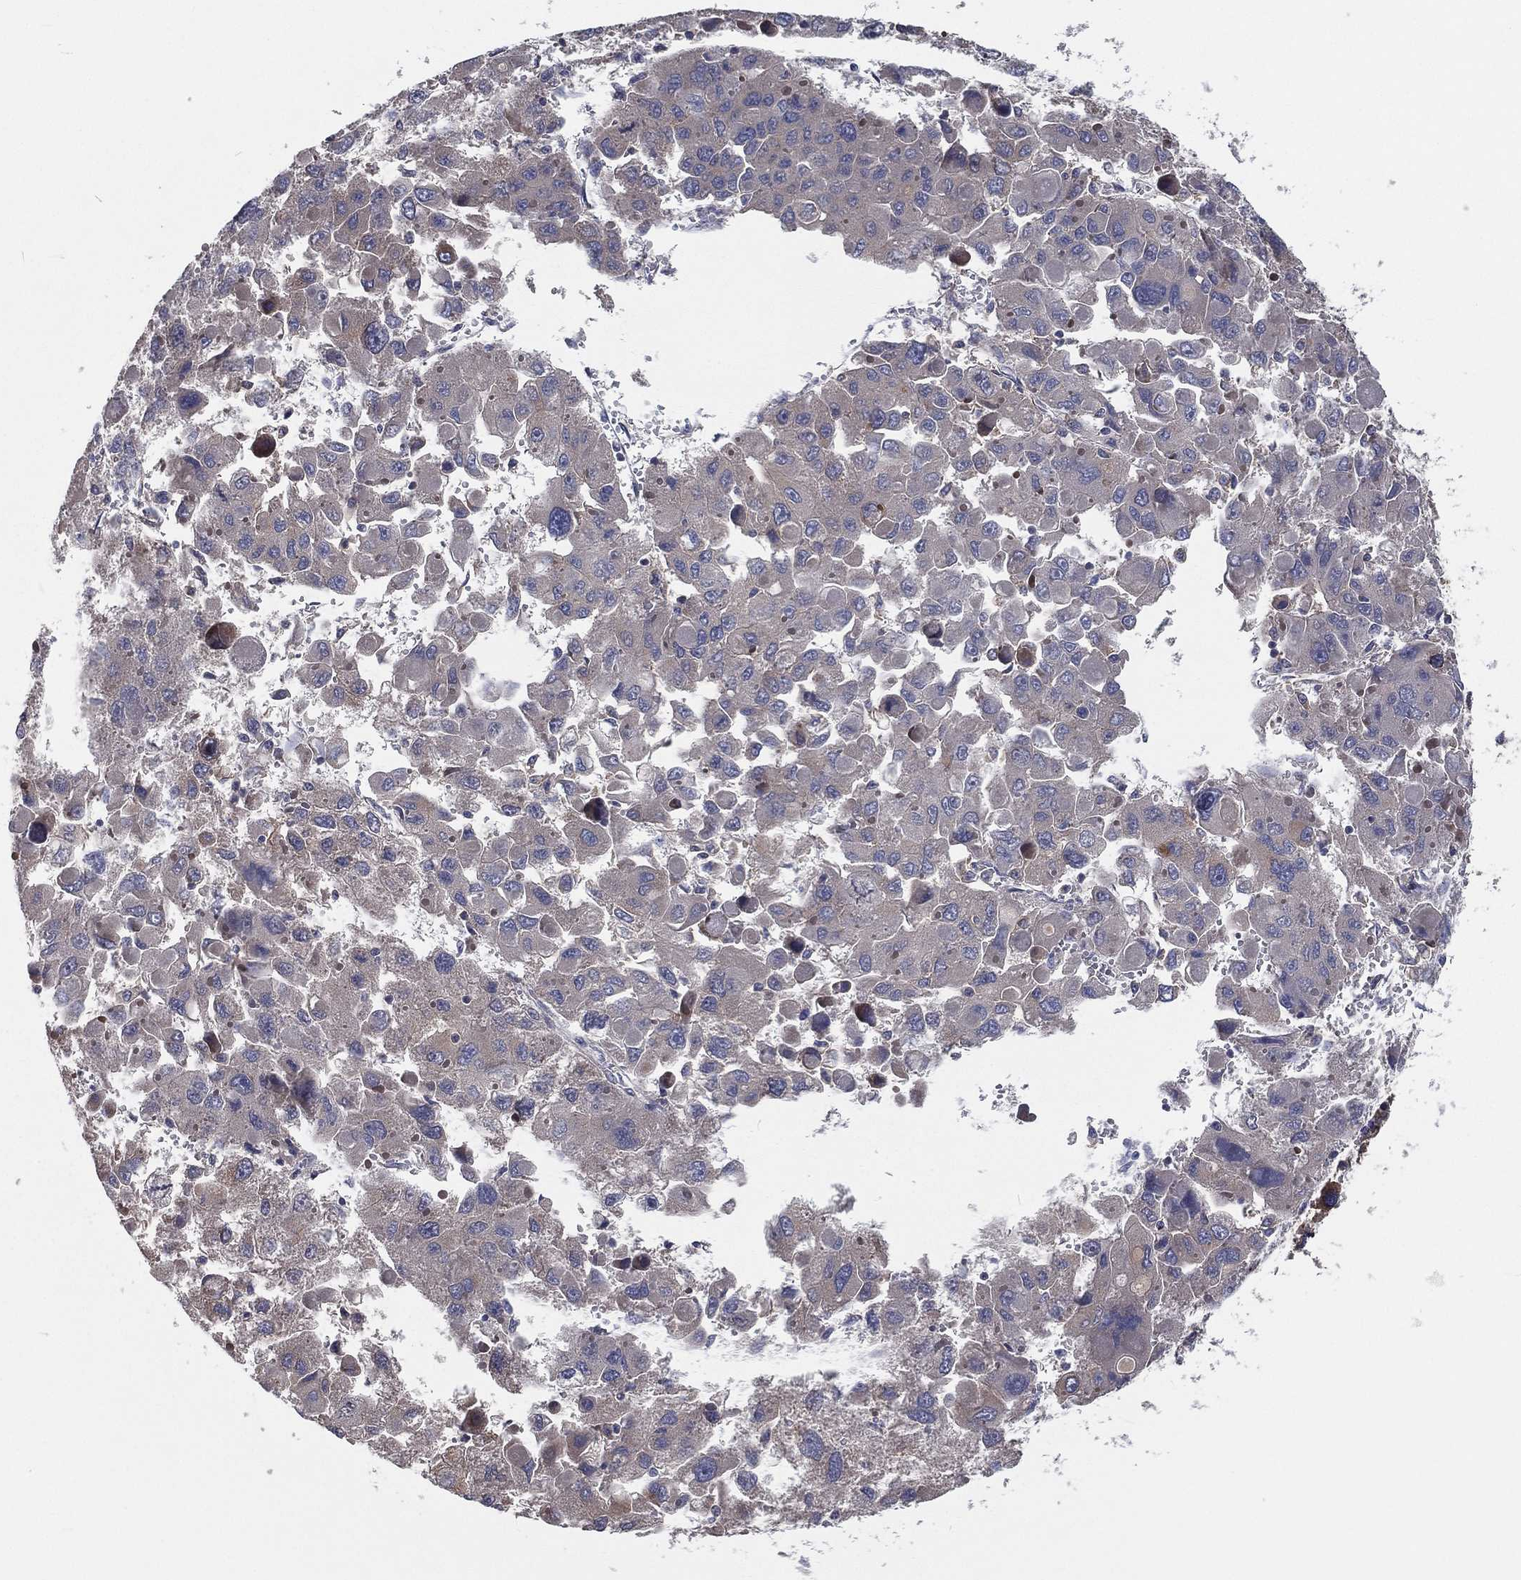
{"staining": {"intensity": "negative", "quantity": "none", "location": "none"}, "tissue": "liver cancer", "cell_type": "Tumor cells", "image_type": "cancer", "snomed": [{"axis": "morphology", "description": "Carcinoma, Hepatocellular, NOS"}, {"axis": "topography", "description": "Liver"}], "caption": "High power microscopy histopathology image of an IHC micrograph of liver hepatocellular carcinoma, revealing no significant staining in tumor cells.", "gene": "EIF2B5", "patient": {"sex": "female", "age": 41}}